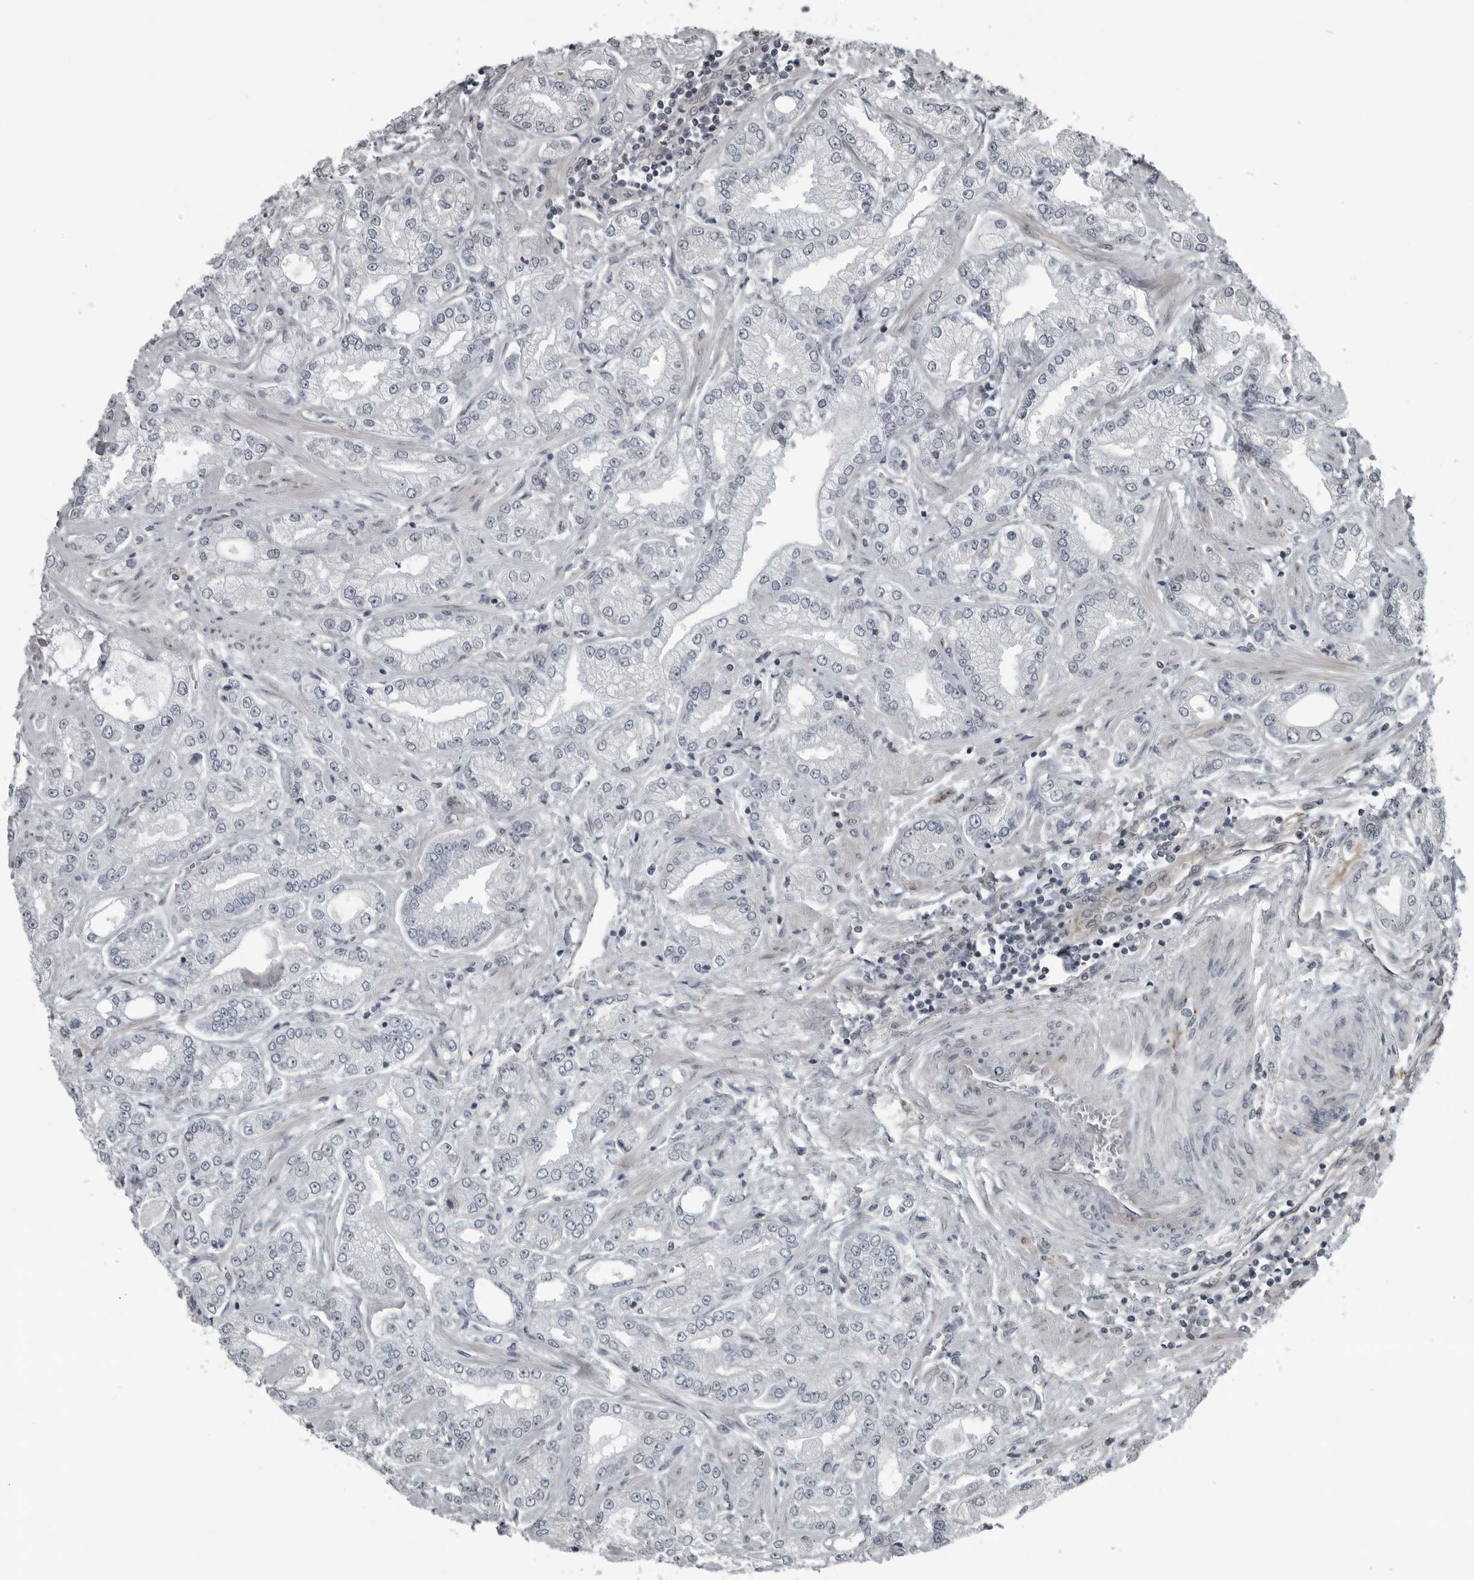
{"staining": {"intensity": "negative", "quantity": "none", "location": "none"}, "tissue": "prostate cancer", "cell_type": "Tumor cells", "image_type": "cancer", "snomed": [{"axis": "morphology", "description": "Adenocarcinoma, Low grade"}, {"axis": "topography", "description": "Prostate"}], "caption": "This histopathology image is of prostate cancer (adenocarcinoma (low-grade)) stained with immunohistochemistry (IHC) to label a protein in brown with the nuclei are counter-stained blue. There is no expression in tumor cells. The staining was performed using DAB (3,3'-diaminobenzidine) to visualize the protein expression in brown, while the nuclei were stained in blue with hematoxylin (Magnification: 20x).", "gene": "FAM102B", "patient": {"sex": "male", "age": 62}}